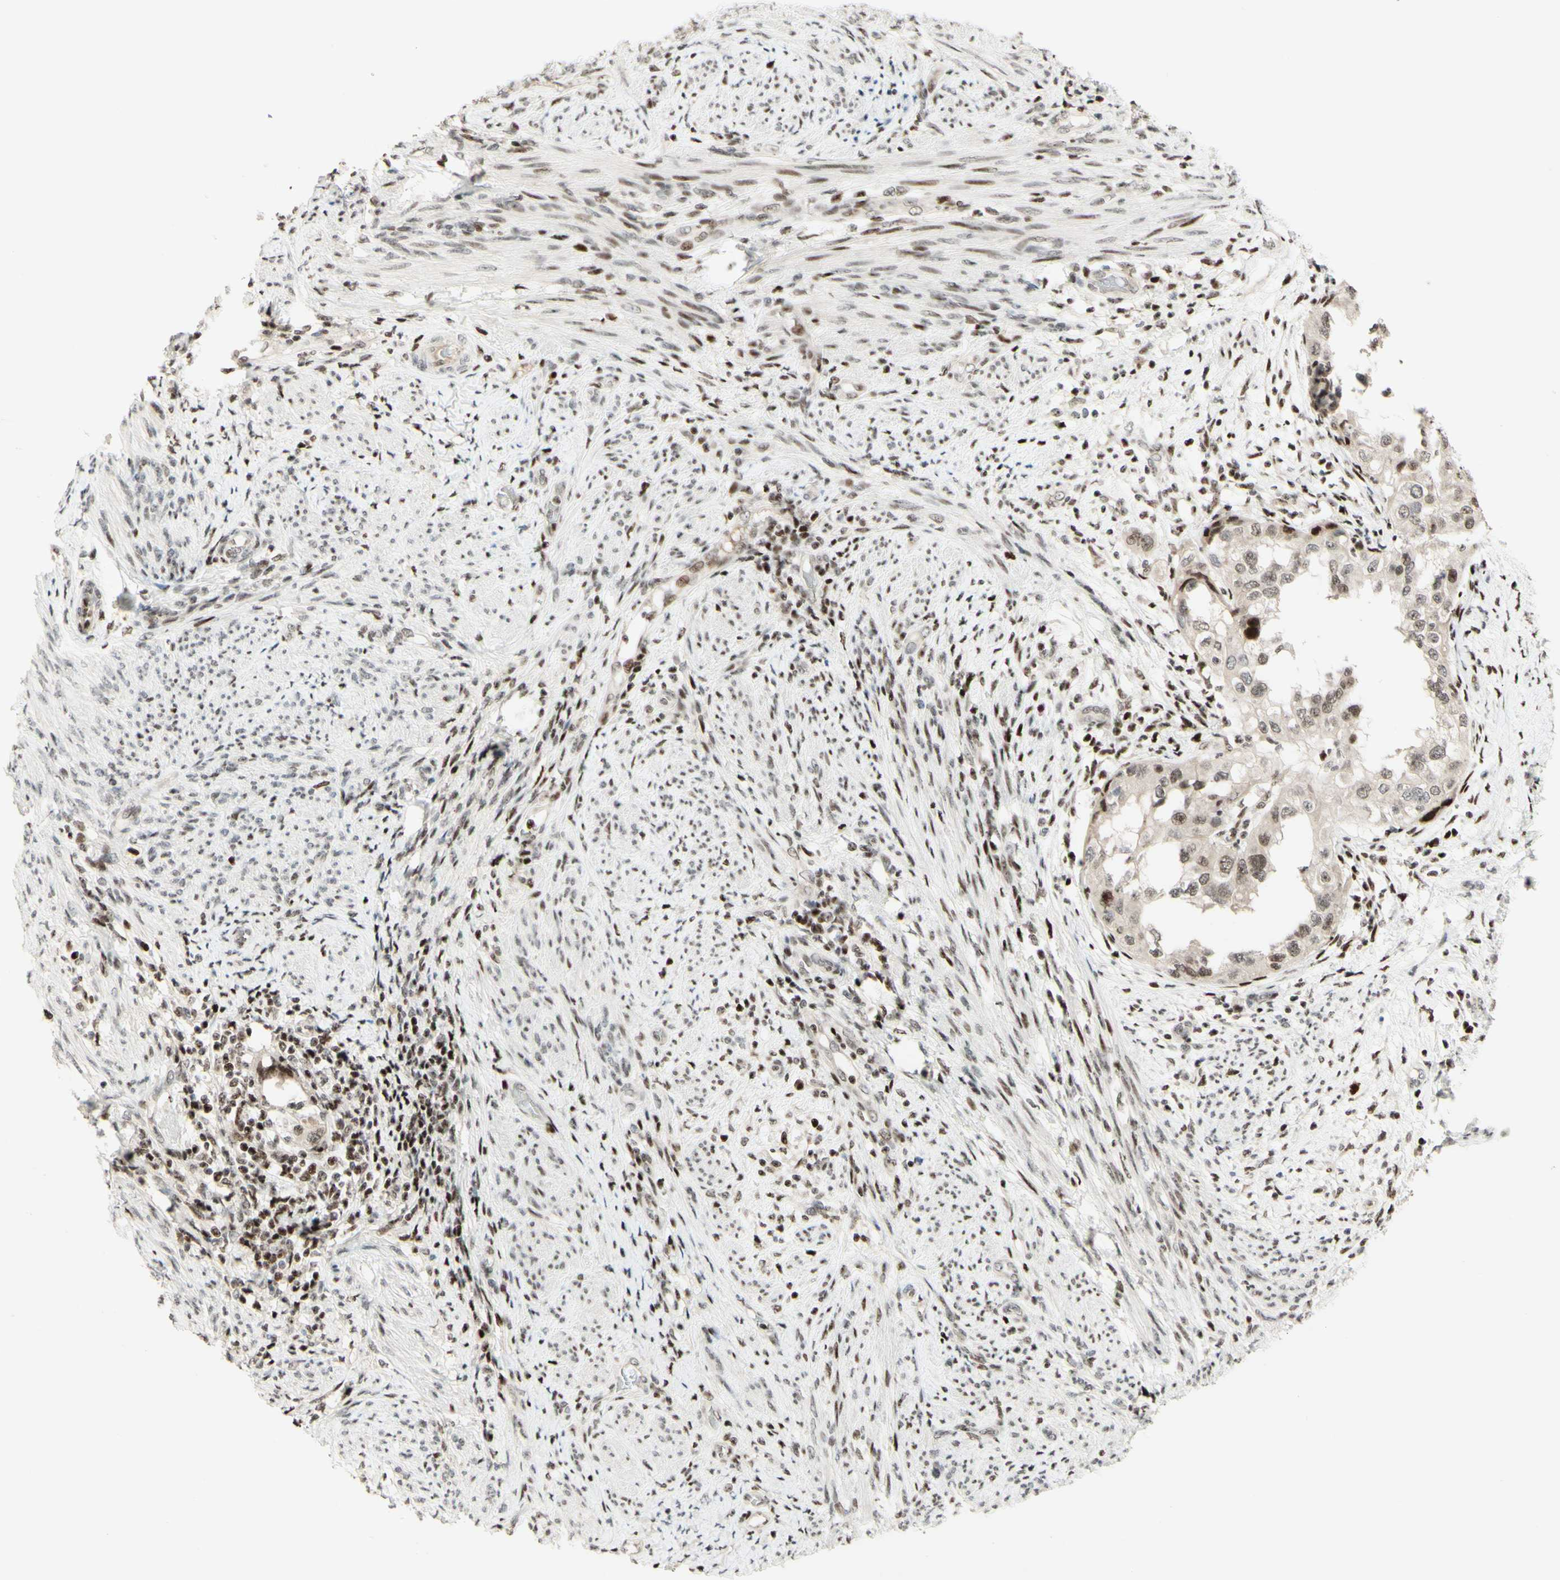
{"staining": {"intensity": "weak", "quantity": "25%-75%", "location": "cytoplasmic/membranous,nuclear"}, "tissue": "endometrial cancer", "cell_type": "Tumor cells", "image_type": "cancer", "snomed": [{"axis": "morphology", "description": "Adenocarcinoma, NOS"}, {"axis": "topography", "description": "Endometrium"}], "caption": "A low amount of weak cytoplasmic/membranous and nuclear positivity is identified in approximately 25%-75% of tumor cells in endometrial cancer (adenocarcinoma) tissue.", "gene": "CDKL5", "patient": {"sex": "female", "age": 85}}